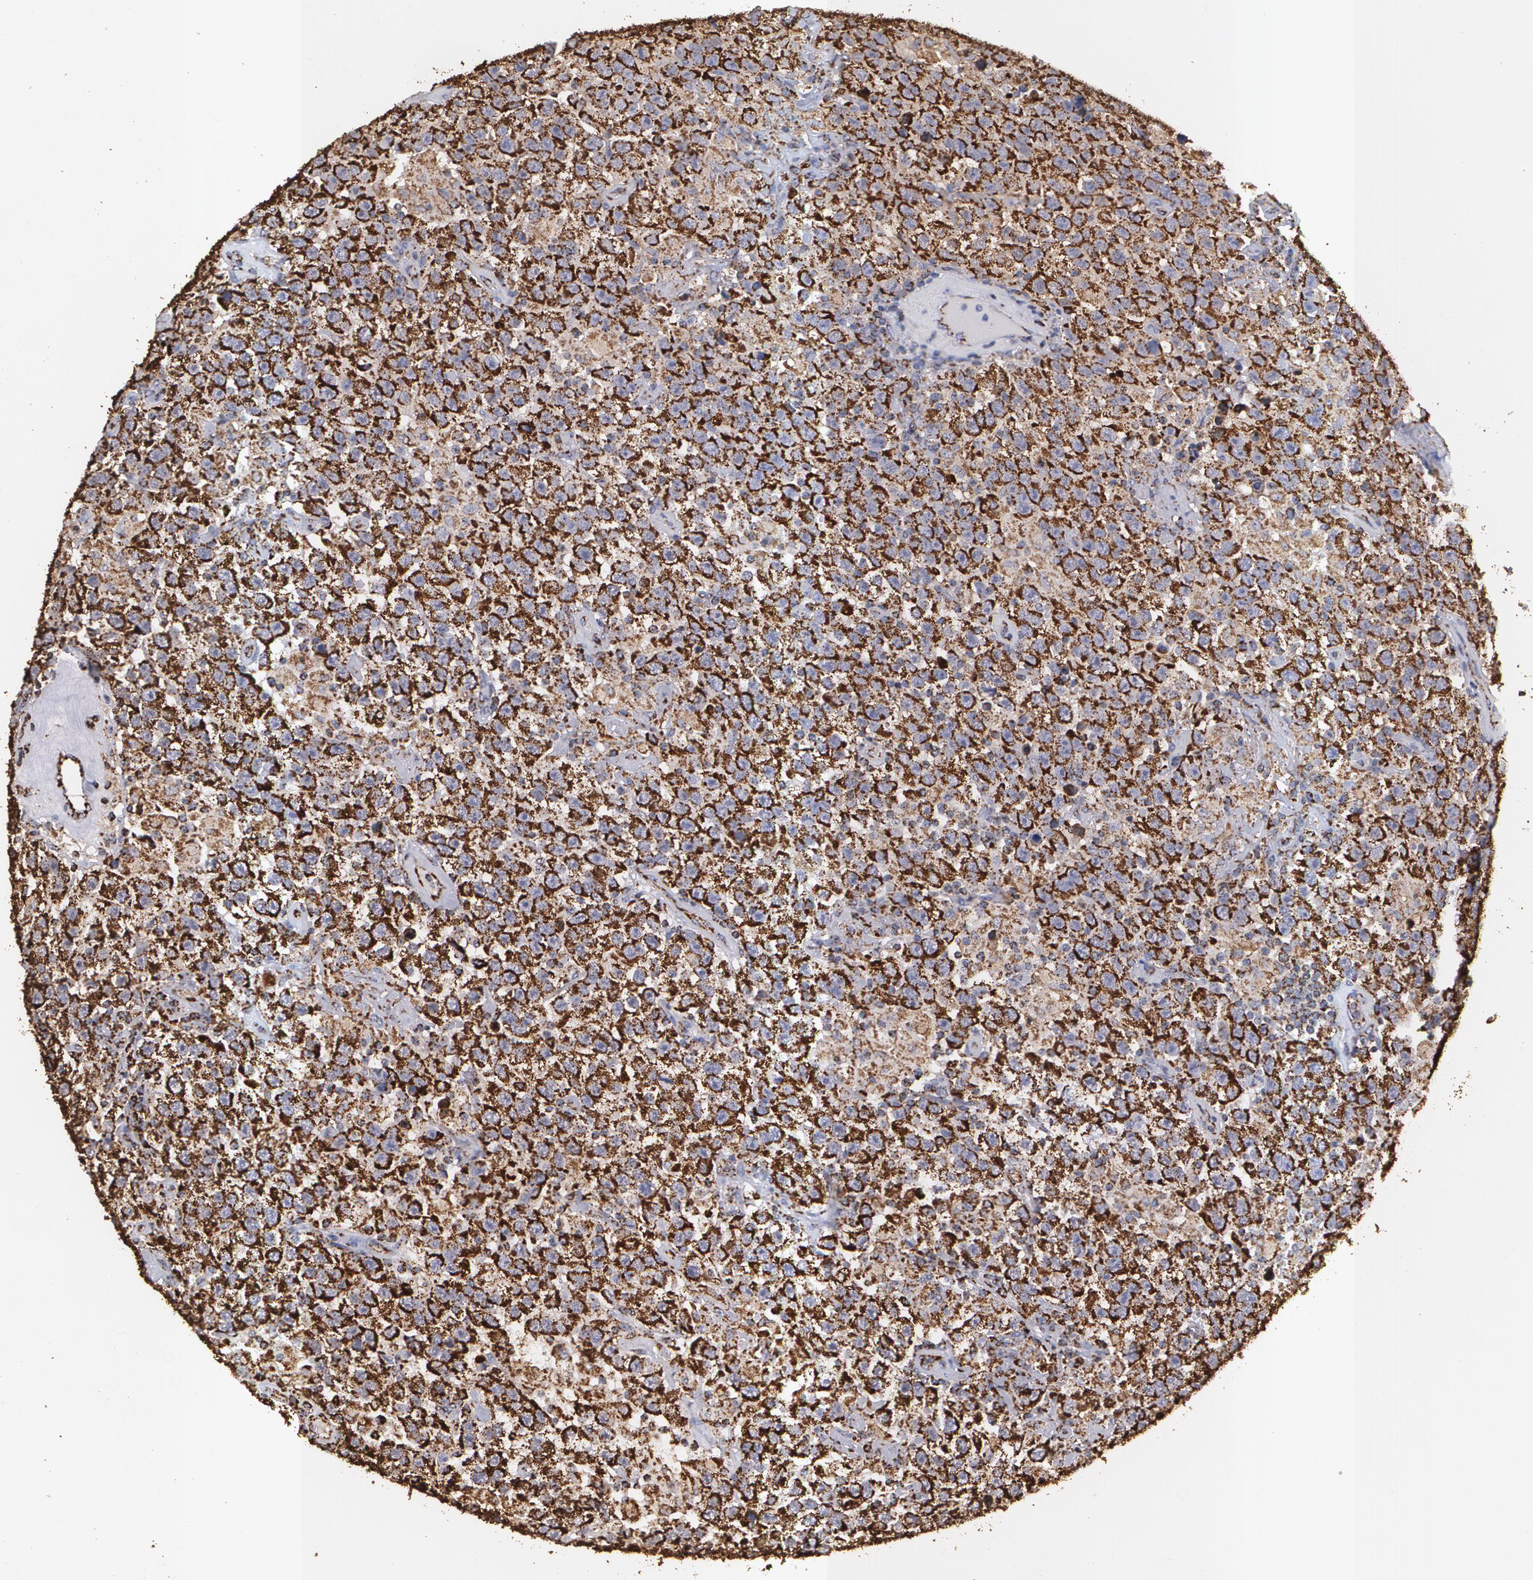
{"staining": {"intensity": "strong", "quantity": "25%-75%", "location": "cytoplasmic/membranous"}, "tissue": "testis cancer", "cell_type": "Tumor cells", "image_type": "cancer", "snomed": [{"axis": "morphology", "description": "Seminoma, NOS"}, {"axis": "topography", "description": "Testis"}], "caption": "An immunohistochemistry micrograph of neoplastic tissue is shown. Protein staining in brown shows strong cytoplasmic/membranous positivity in testis cancer within tumor cells.", "gene": "HSPD1", "patient": {"sex": "male", "age": 41}}